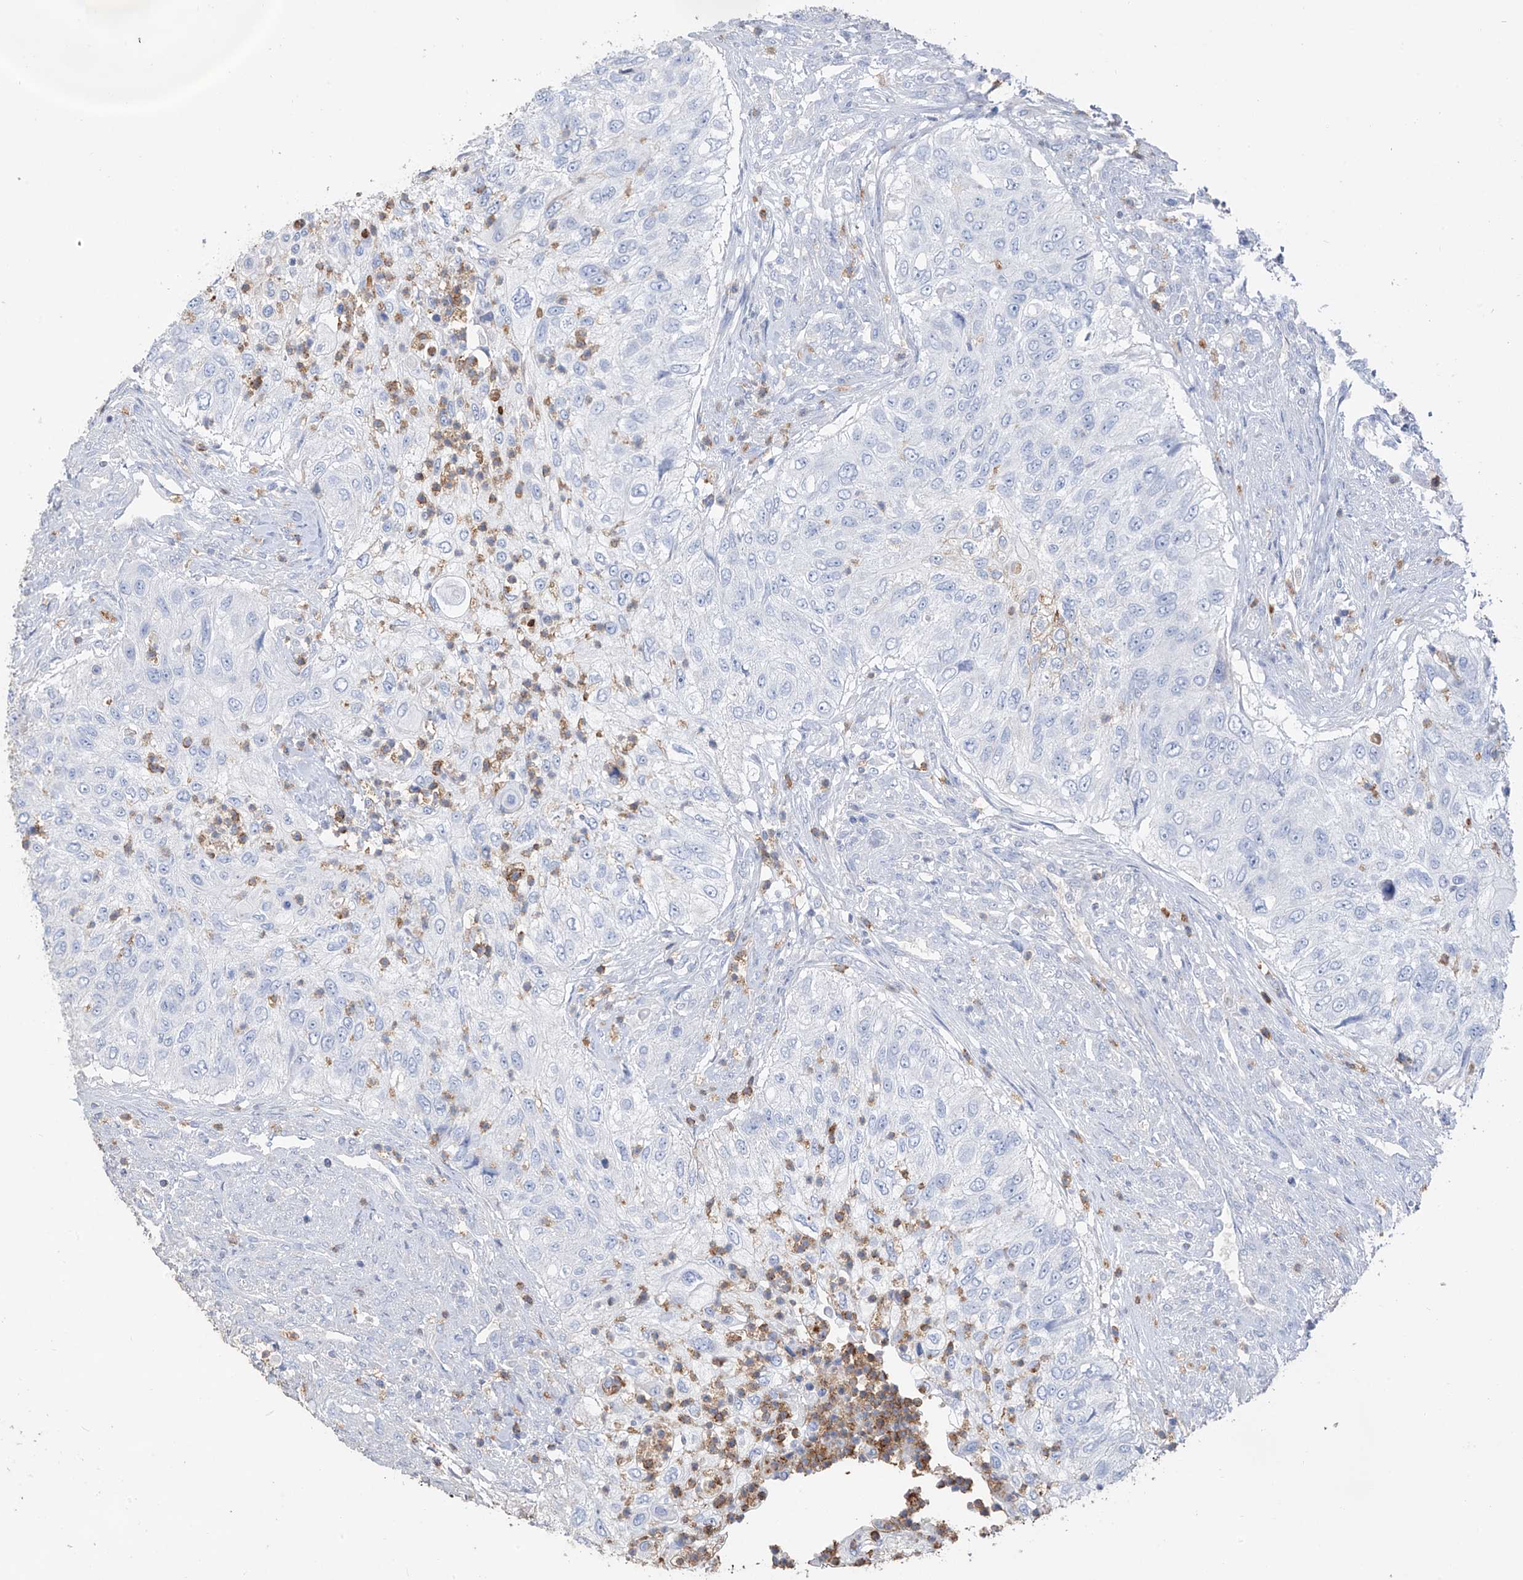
{"staining": {"intensity": "negative", "quantity": "none", "location": "none"}, "tissue": "urothelial cancer", "cell_type": "Tumor cells", "image_type": "cancer", "snomed": [{"axis": "morphology", "description": "Urothelial carcinoma, High grade"}, {"axis": "topography", "description": "Urinary bladder"}], "caption": "Protein analysis of high-grade urothelial carcinoma reveals no significant staining in tumor cells. (Brightfield microscopy of DAB immunohistochemistry at high magnification).", "gene": "PAFAH1B3", "patient": {"sex": "female", "age": 60}}